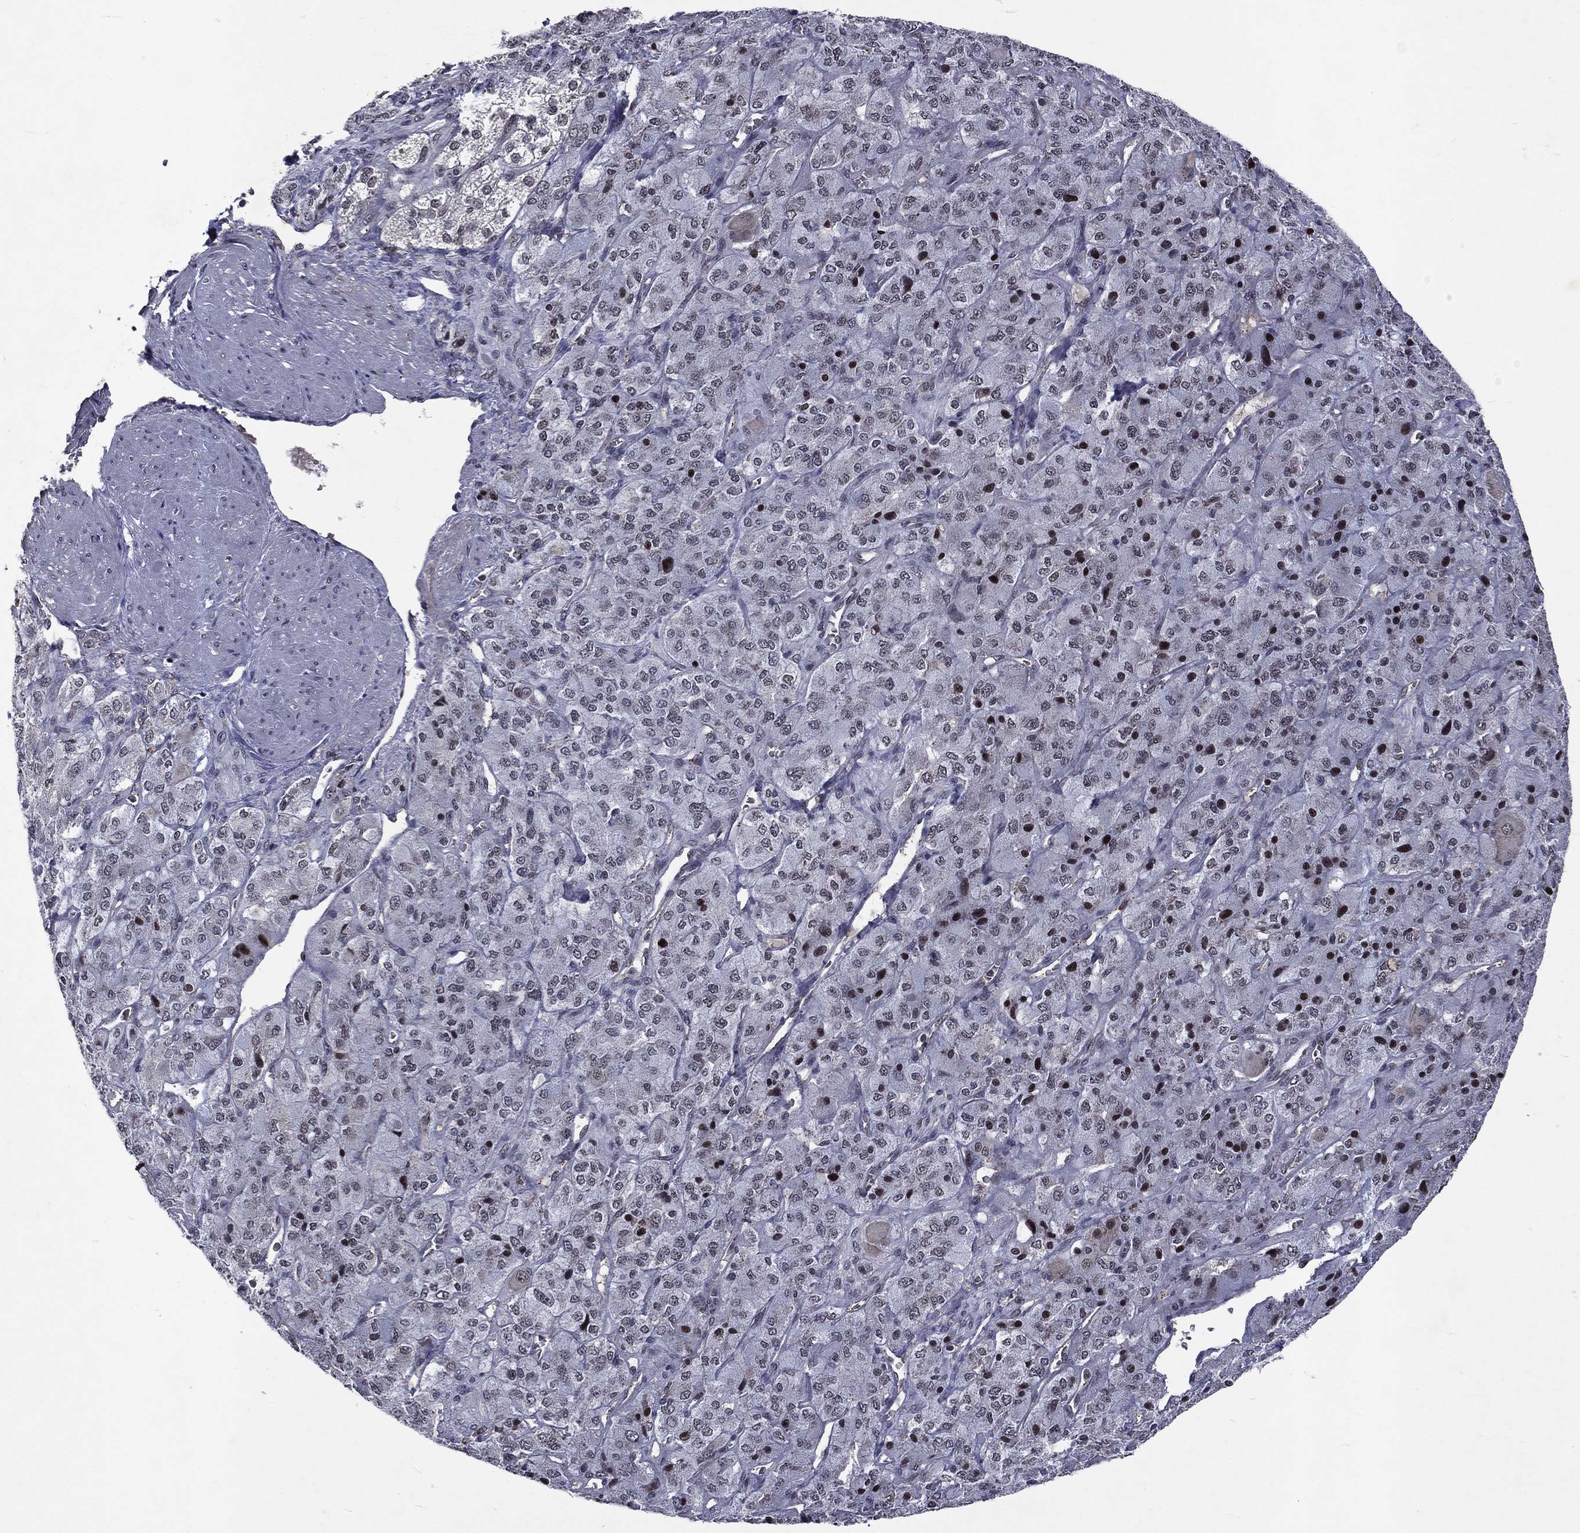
{"staining": {"intensity": "strong", "quantity": "25%-75%", "location": "nuclear"}, "tissue": "adrenal gland", "cell_type": "Glandular cells", "image_type": "normal", "snomed": [{"axis": "morphology", "description": "Normal tissue, NOS"}, {"axis": "topography", "description": "Adrenal gland"}], "caption": "Normal adrenal gland displays strong nuclear staining in approximately 25%-75% of glandular cells, visualized by immunohistochemistry.", "gene": "DMAP1", "patient": {"sex": "female", "age": 60}}